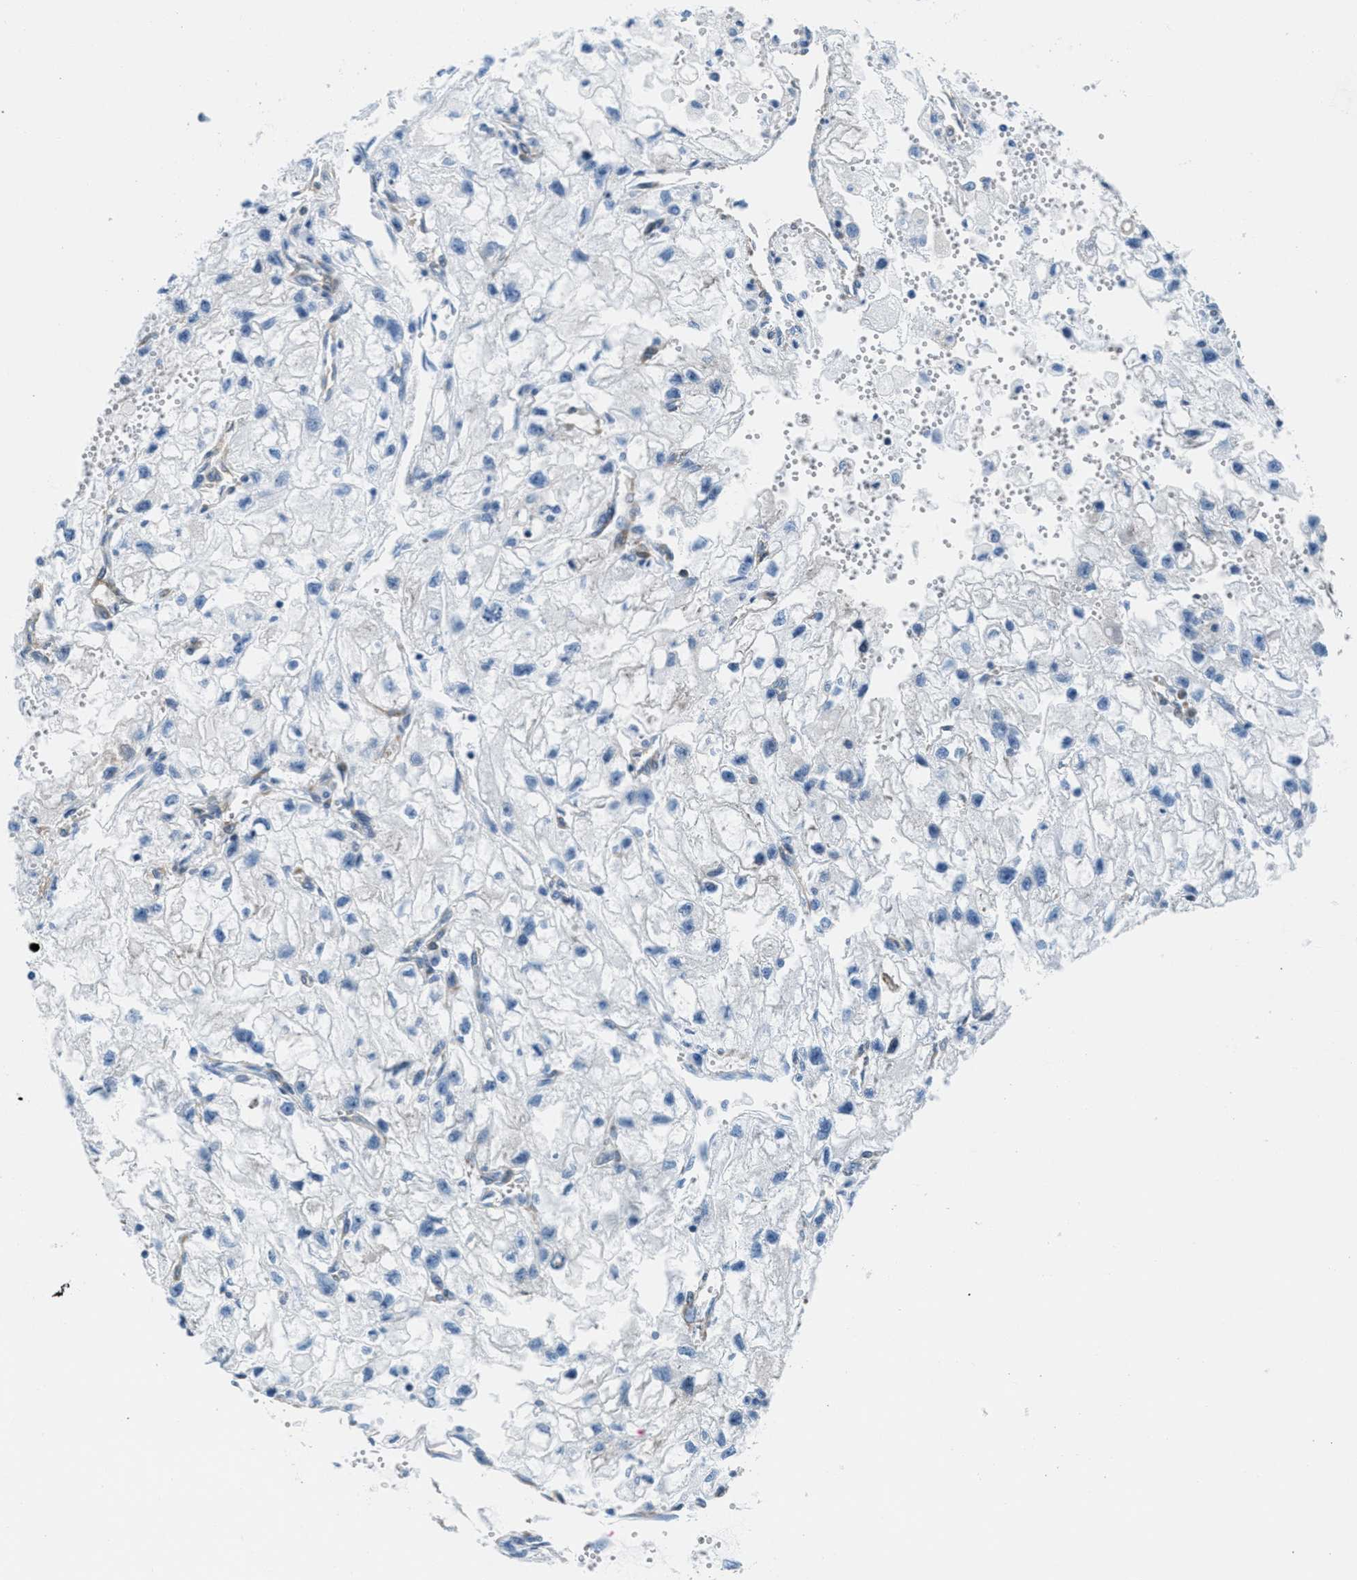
{"staining": {"intensity": "negative", "quantity": "none", "location": "none"}, "tissue": "renal cancer", "cell_type": "Tumor cells", "image_type": "cancer", "snomed": [{"axis": "morphology", "description": "Adenocarcinoma, NOS"}, {"axis": "topography", "description": "Kidney"}], "caption": "IHC photomicrograph of neoplastic tissue: human renal adenocarcinoma stained with DAB exhibits no significant protein expression in tumor cells.", "gene": "MAPRE2", "patient": {"sex": "female", "age": 70}}